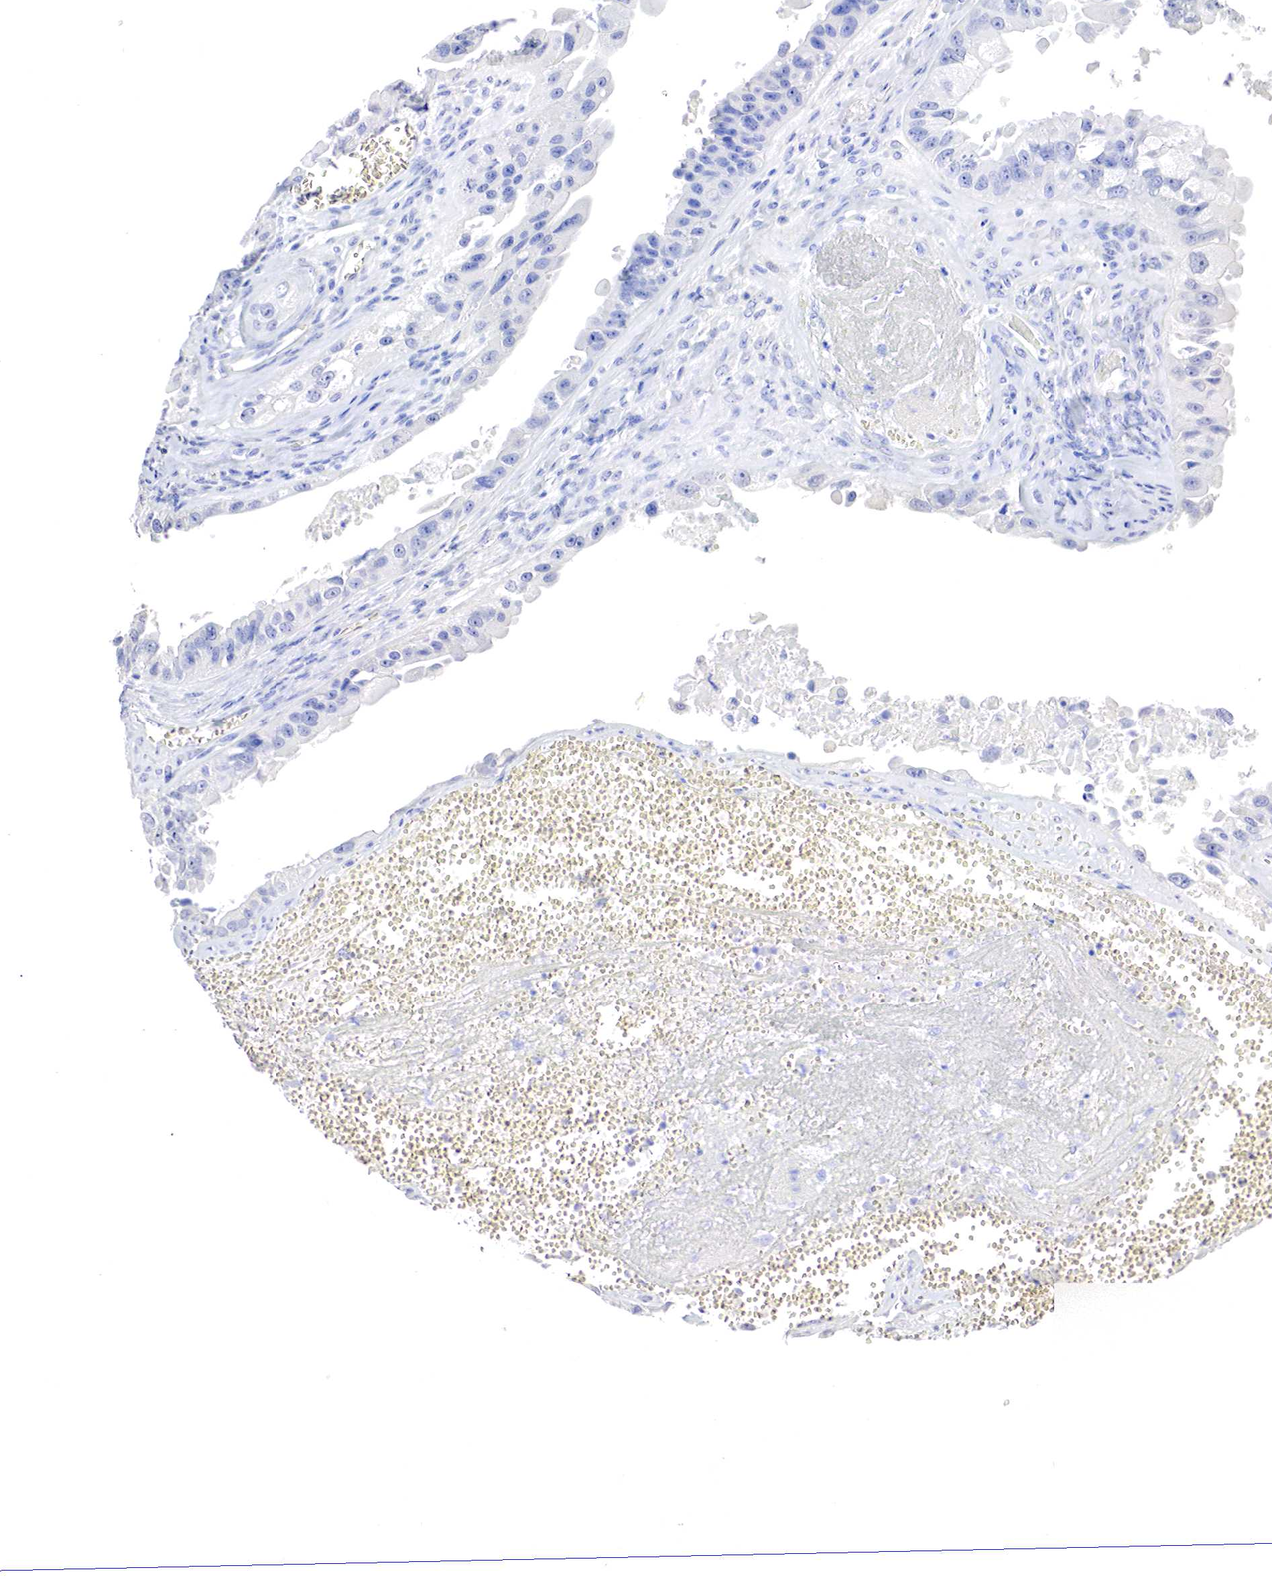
{"staining": {"intensity": "negative", "quantity": "none", "location": "none"}, "tissue": "ovarian cancer", "cell_type": "Tumor cells", "image_type": "cancer", "snomed": [{"axis": "morphology", "description": "Carcinoma, endometroid"}, {"axis": "topography", "description": "Ovary"}], "caption": "This is an immunohistochemistry (IHC) histopathology image of human ovarian cancer. There is no staining in tumor cells.", "gene": "OTC", "patient": {"sex": "female", "age": 85}}